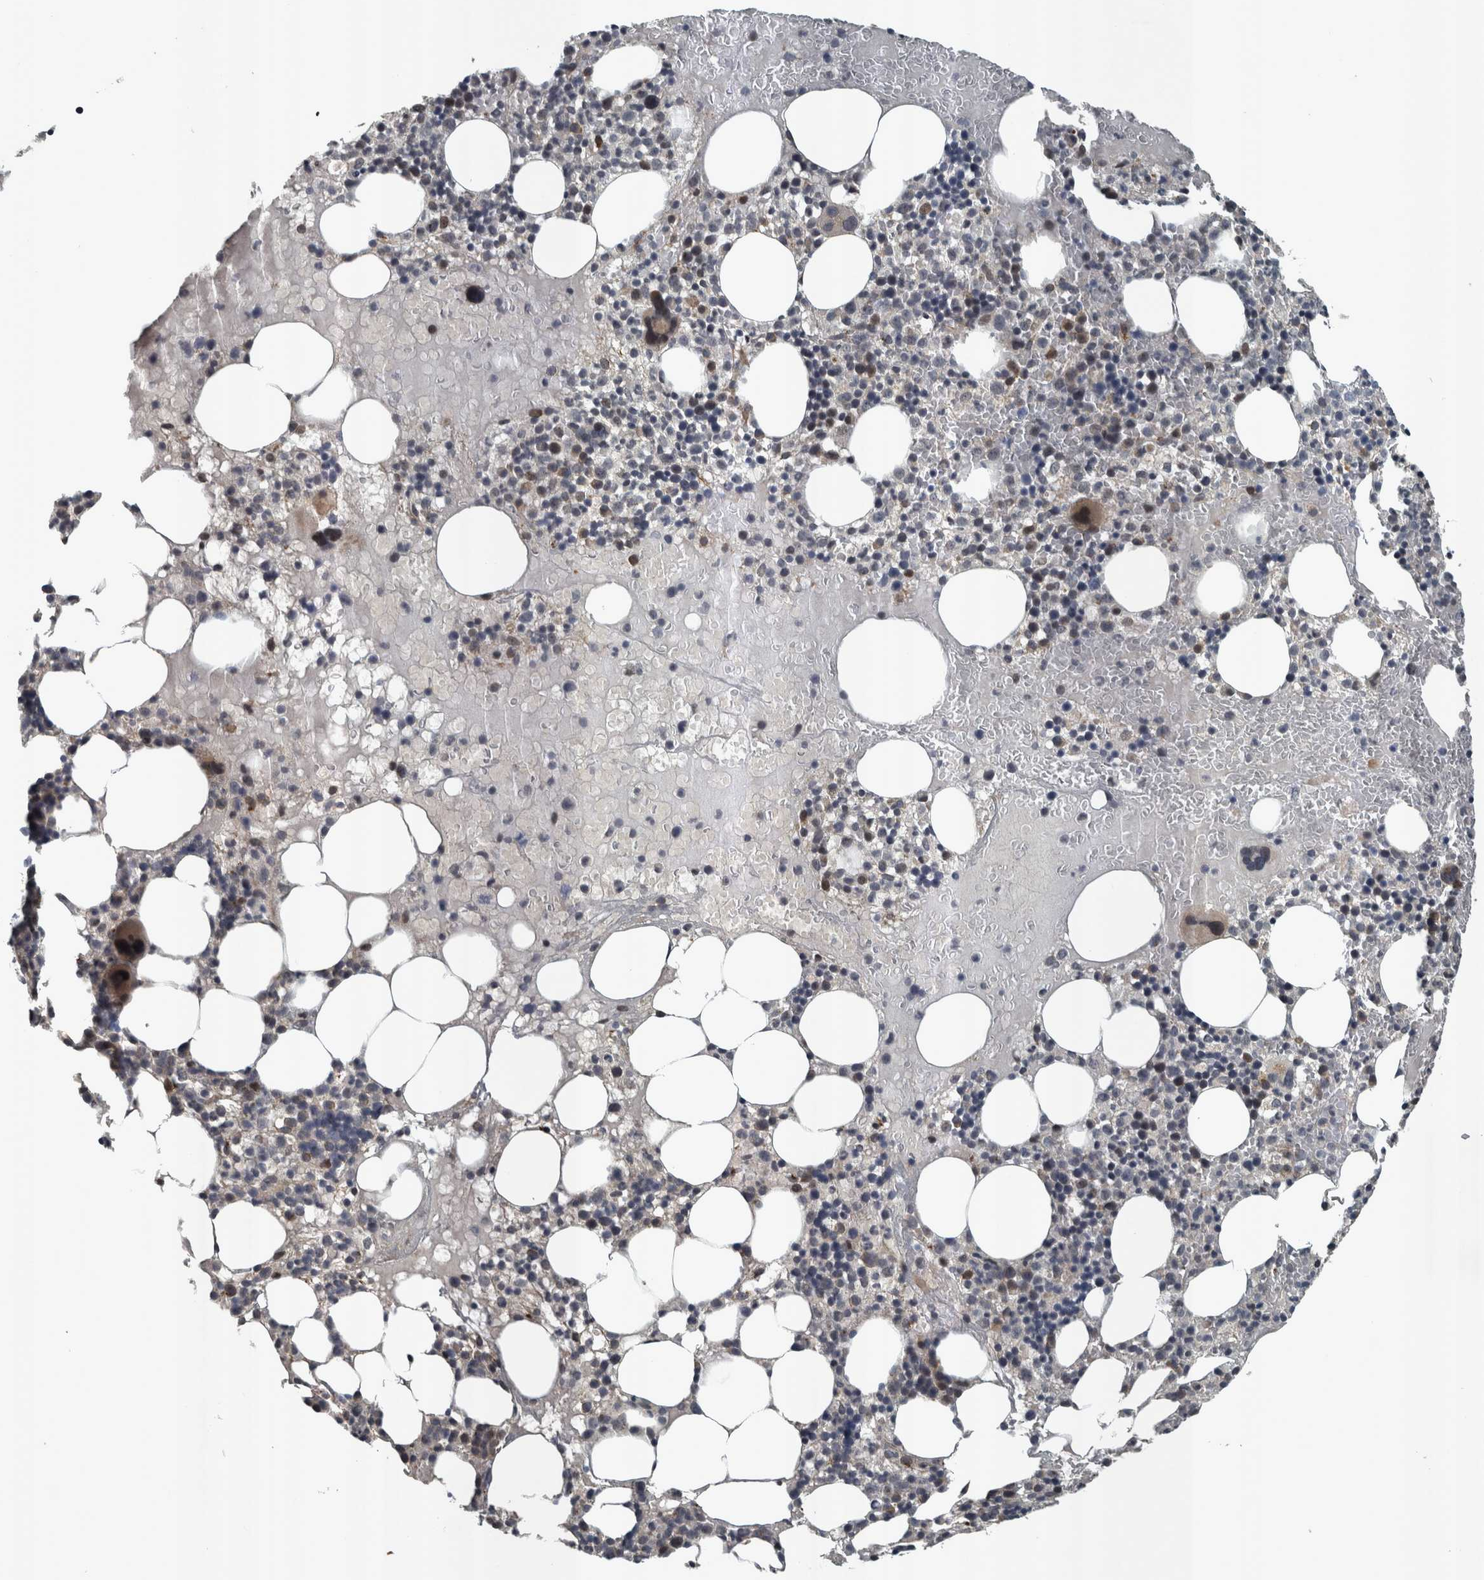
{"staining": {"intensity": "moderate", "quantity": "<25%", "location": "cytoplasmic/membranous"}, "tissue": "bone marrow", "cell_type": "Hematopoietic cells", "image_type": "normal", "snomed": [{"axis": "morphology", "description": "Normal tissue, NOS"}, {"axis": "morphology", "description": "Inflammation, NOS"}, {"axis": "topography", "description": "Bone marrow"}], "caption": "Immunohistochemistry (IHC) (DAB (3,3'-diaminobenzidine)) staining of unremarkable bone marrow exhibits moderate cytoplasmic/membranous protein positivity in about <25% of hematopoietic cells.", "gene": "ZNF345", "patient": {"sex": "female", "age": 77}}